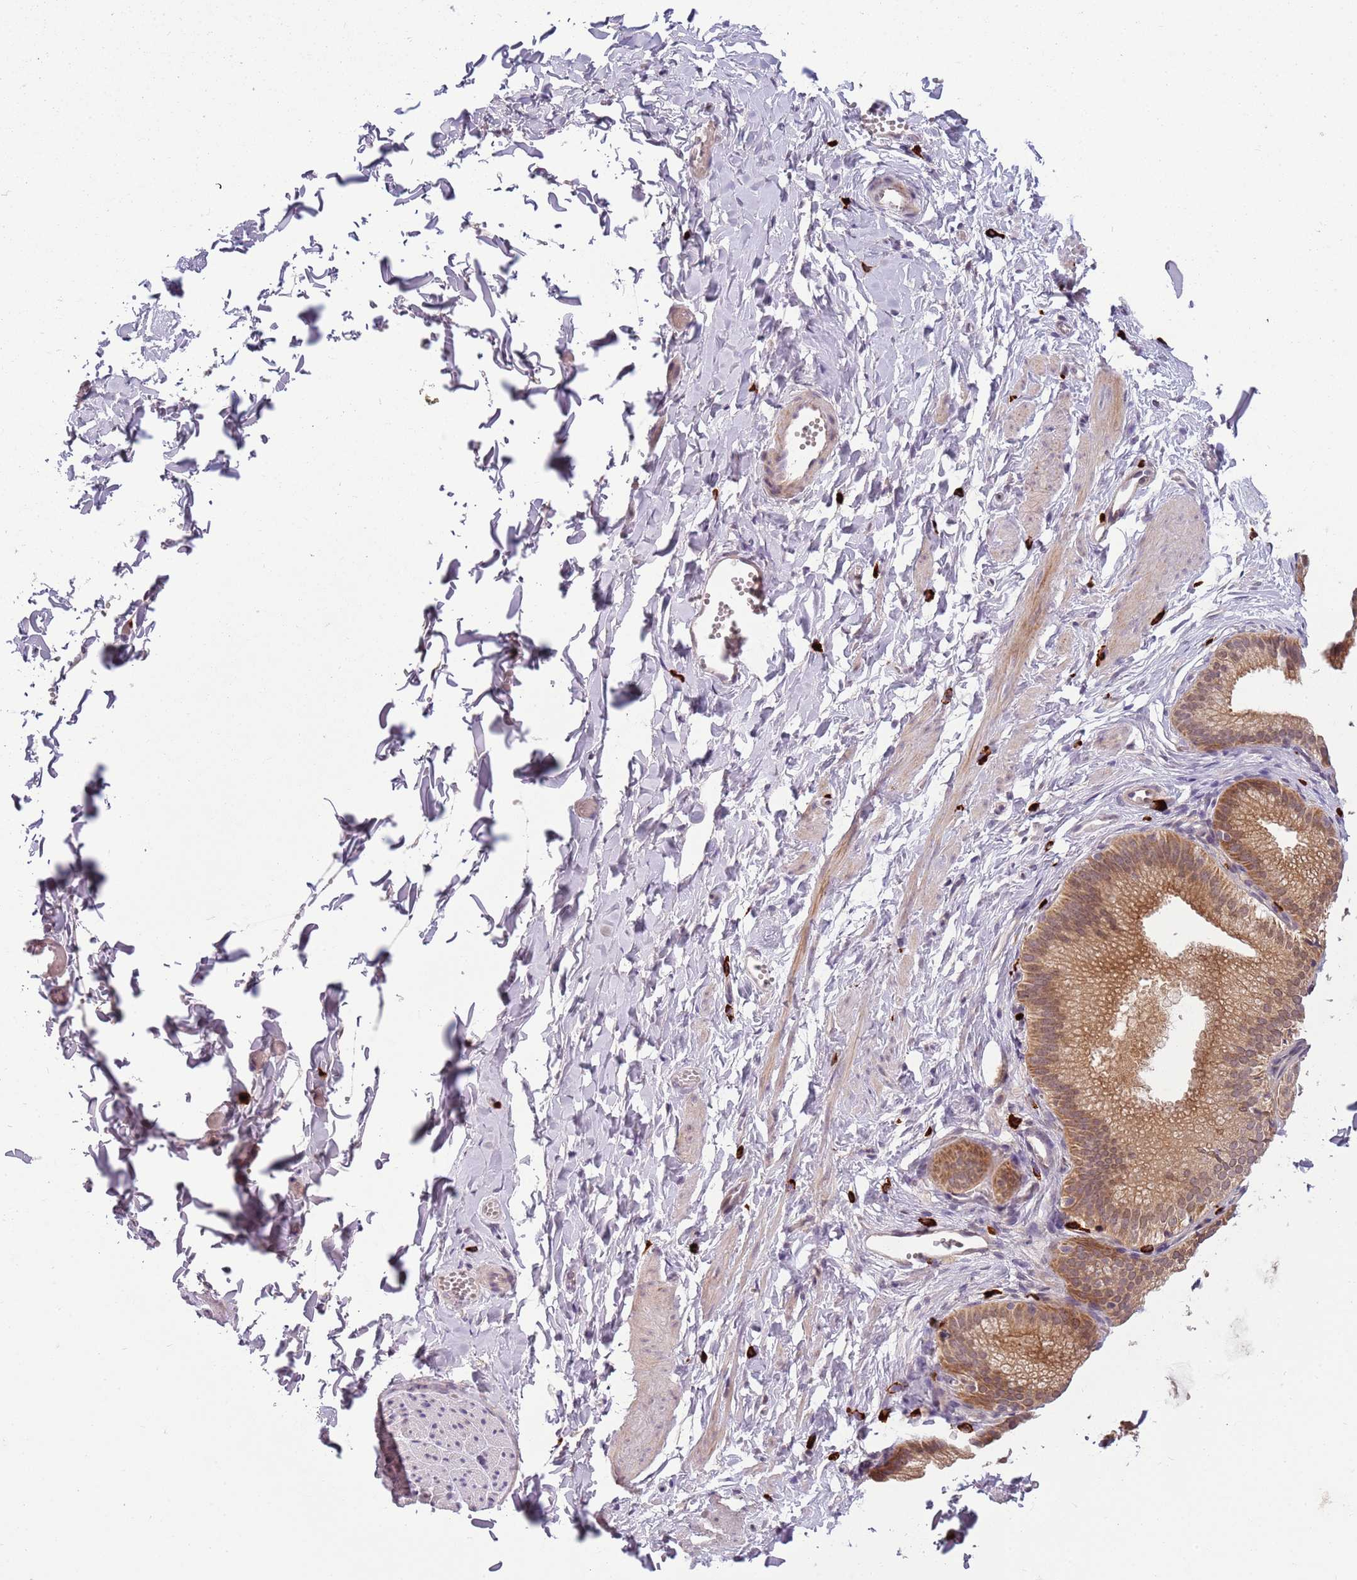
{"staining": {"intensity": "weak", "quantity": ">75%", "location": "cytoplasmic/membranous"}, "tissue": "adipose tissue", "cell_type": "Adipocytes", "image_type": "normal", "snomed": [{"axis": "morphology", "description": "Normal tissue, NOS"}, {"axis": "topography", "description": "Gallbladder"}, {"axis": "topography", "description": "Peripheral nerve tissue"}], "caption": "A high-resolution photomicrograph shows IHC staining of benign adipose tissue, which reveals weak cytoplasmic/membranous expression in approximately >75% of adipocytes. The protein is stained brown, and the nuclei are stained in blue (DAB (3,3'-diaminobenzidine) IHC with brightfield microscopy, high magnification).", "gene": "FAM120AOS", "patient": {"sex": "male", "age": 38}}